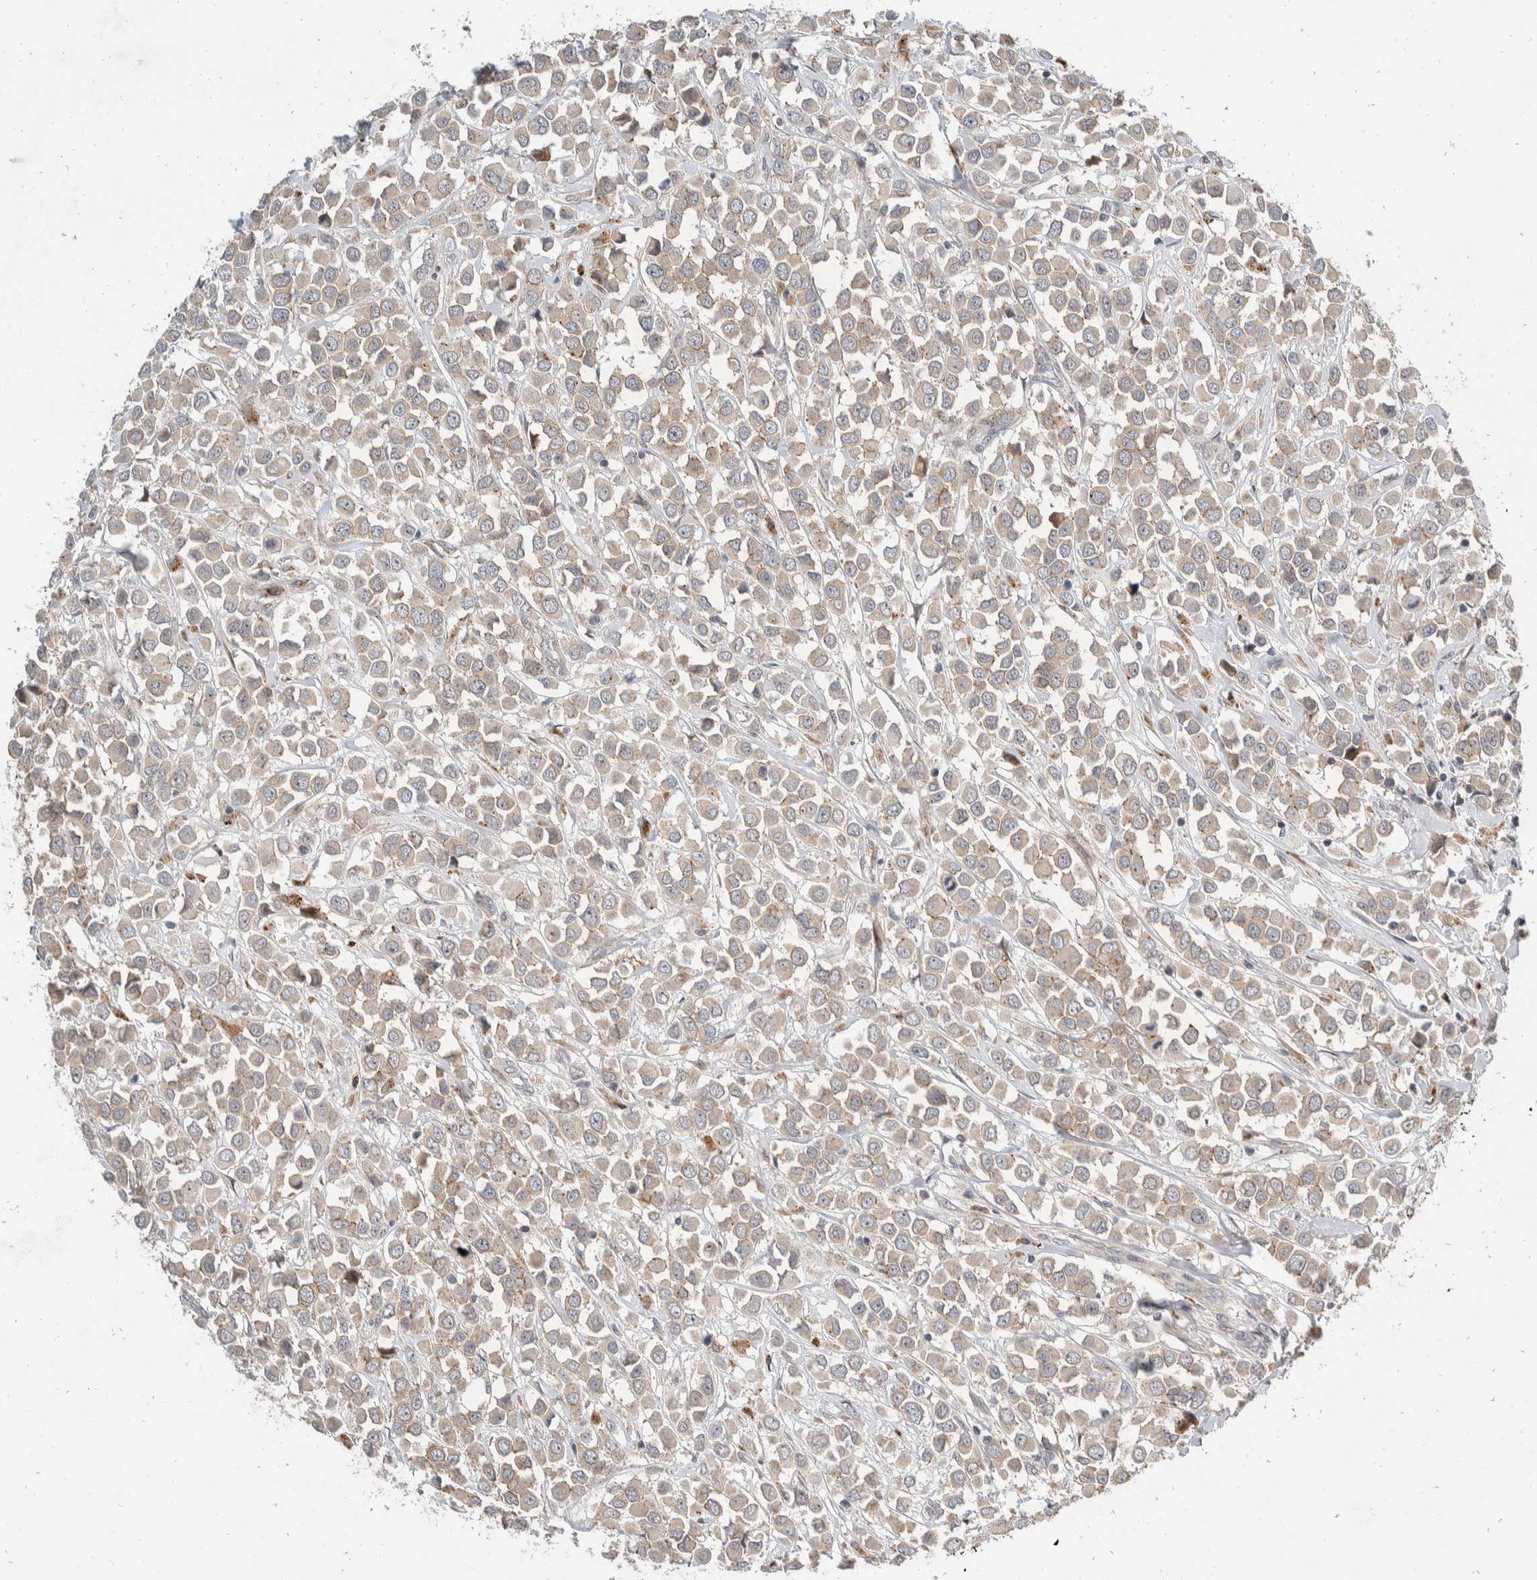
{"staining": {"intensity": "weak", "quantity": "25%-75%", "location": "cytoplasmic/membranous"}, "tissue": "breast cancer", "cell_type": "Tumor cells", "image_type": "cancer", "snomed": [{"axis": "morphology", "description": "Duct carcinoma"}, {"axis": "topography", "description": "Breast"}], "caption": "Immunohistochemical staining of infiltrating ductal carcinoma (breast) reveals weak cytoplasmic/membranous protein positivity in approximately 25%-75% of tumor cells. Immunohistochemistry stains the protein in brown and the nuclei are stained blue.", "gene": "ZNF703", "patient": {"sex": "female", "age": 61}}